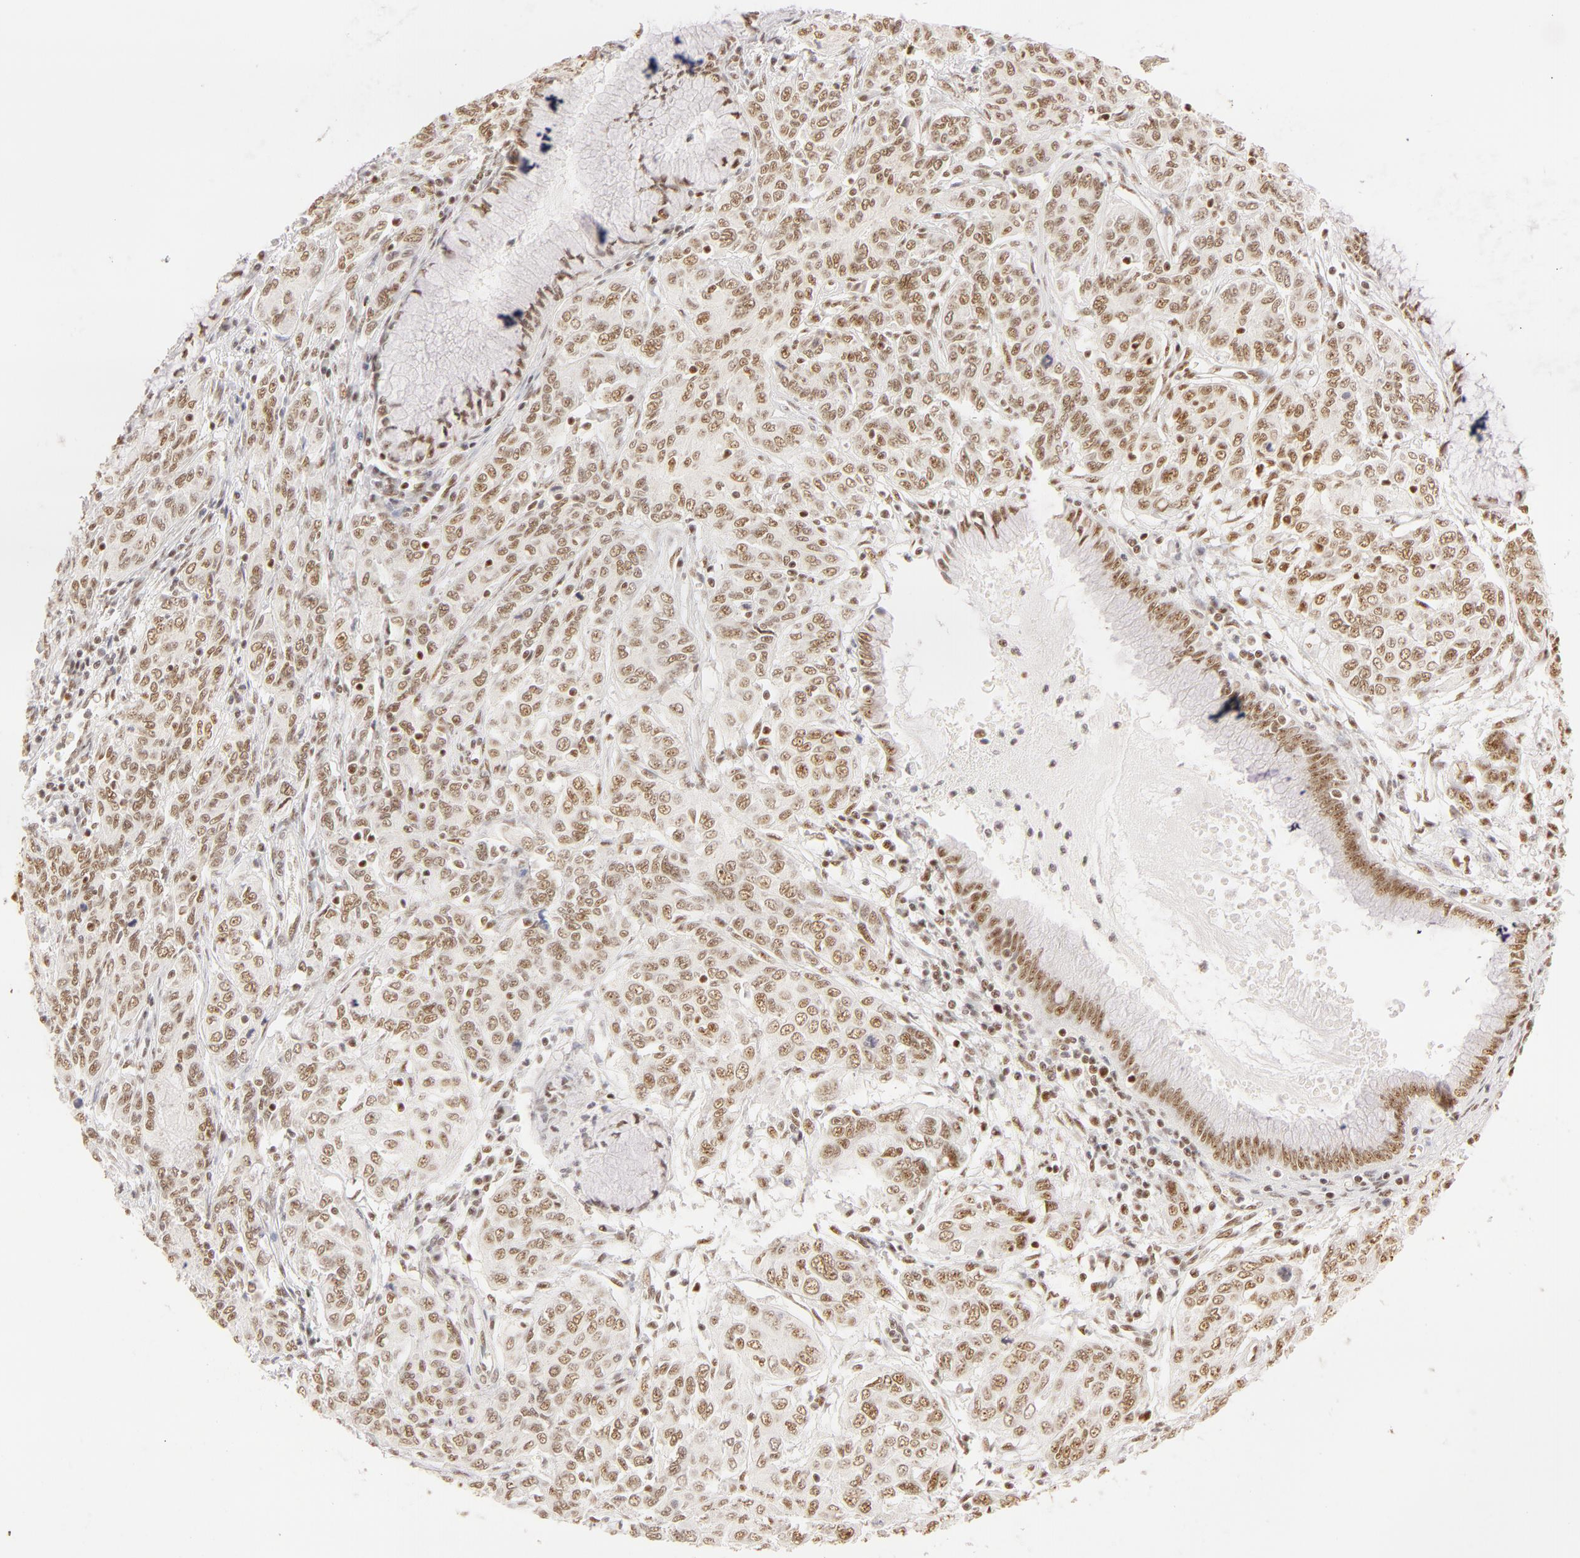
{"staining": {"intensity": "weak", "quantity": ">75%", "location": "nuclear"}, "tissue": "cervical cancer", "cell_type": "Tumor cells", "image_type": "cancer", "snomed": [{"axis": "morphology", "description": "Squamous cell carcinoma, NOS"}, {"axis": "topography", "description": "Cervix"}], "caption": "IHC histopathology image of neoplastic tissue: cervical cancer stained using immunohistochemistry (IHC) shows low levels of weak protein expression localized specifically in the nuclear of tumor cells, appearing as a nuclear brown color.", "gene": "RBM39", "patient": {"sex": "female", "age": 38}}